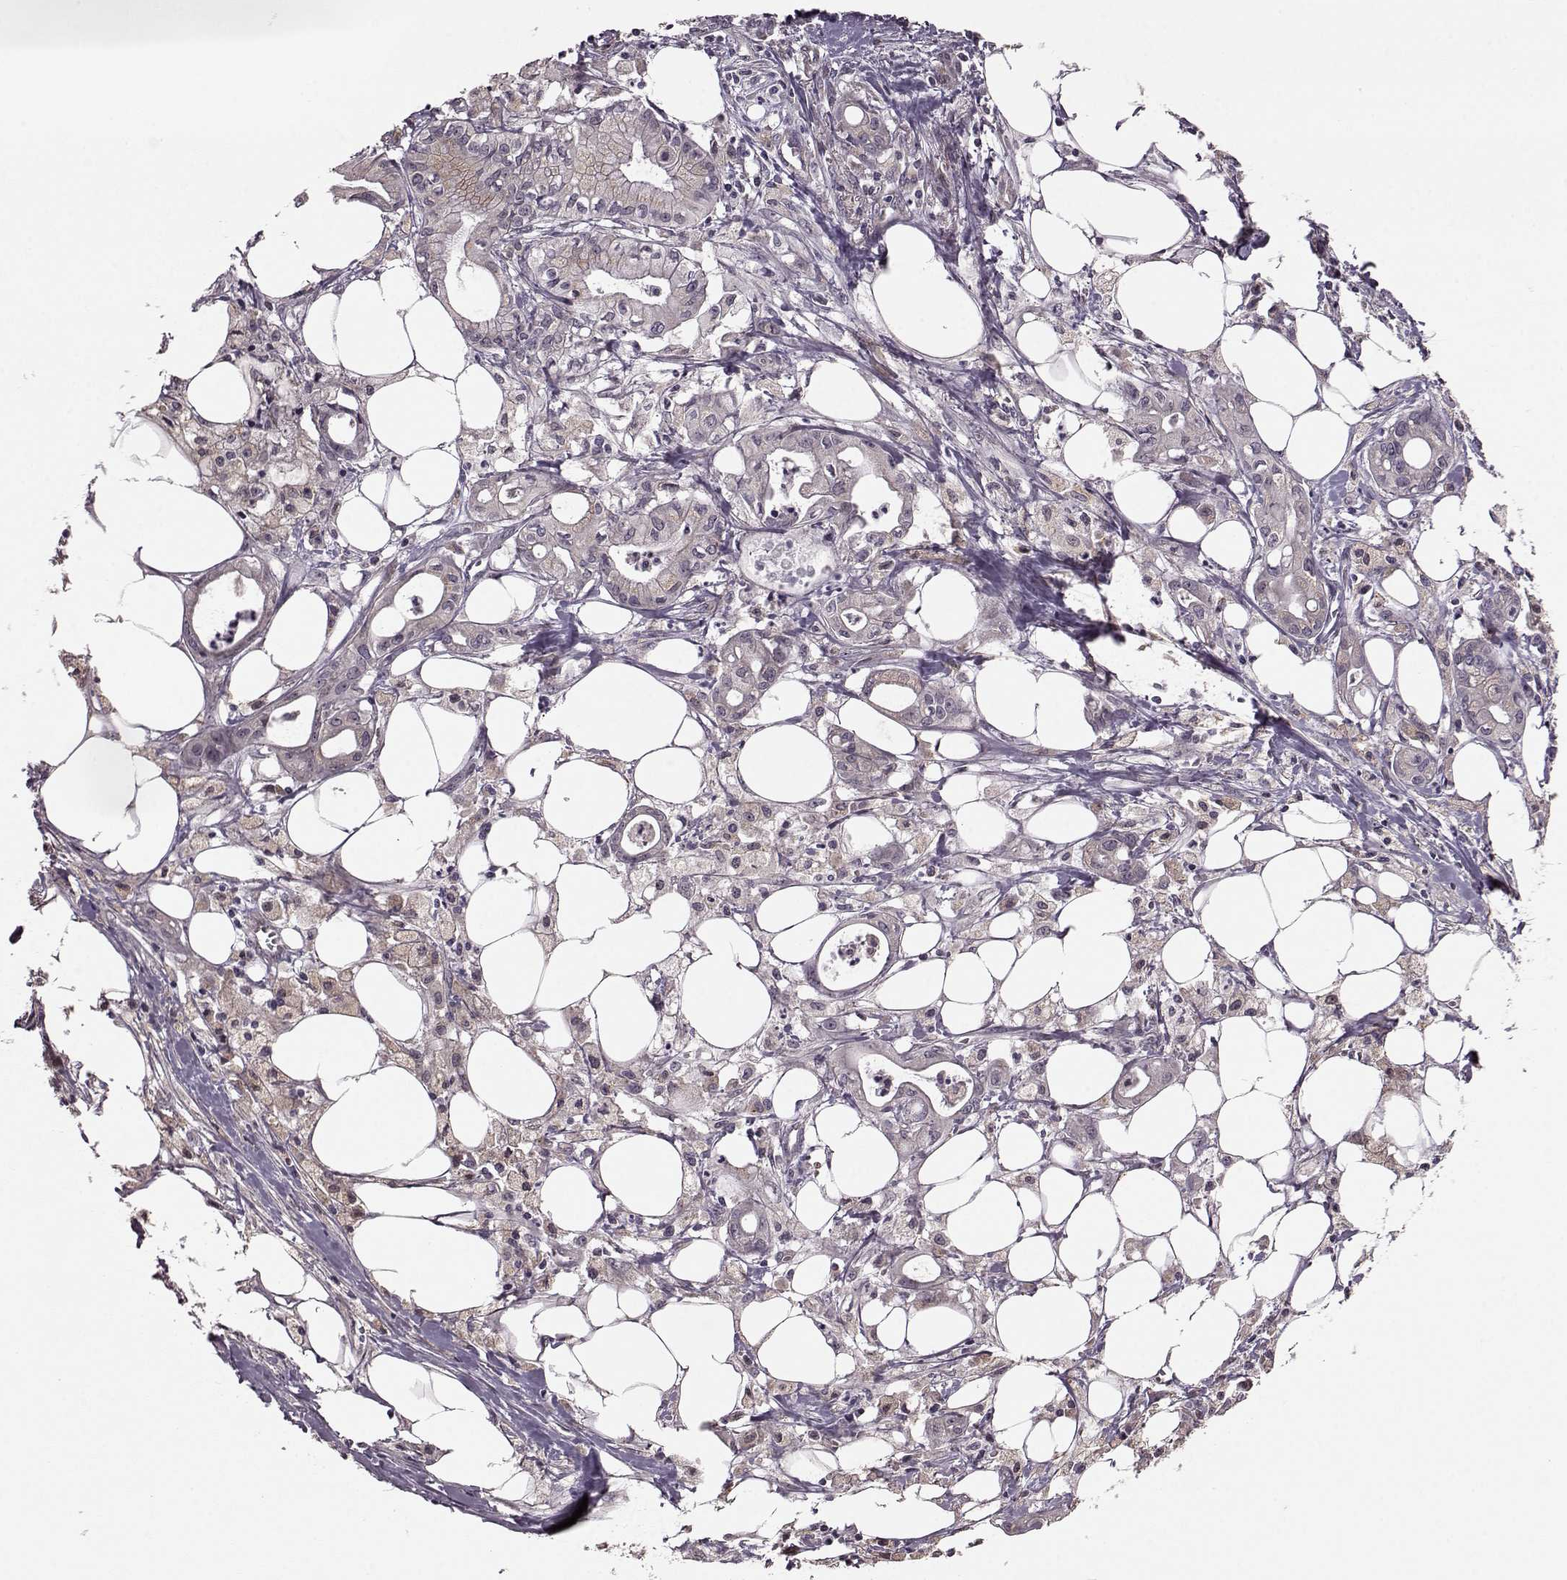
{"staining": {"intensity": "moderate", "quantity": "25%-75%", "location": "cytoplasmic/membranous"}, "tissue": "pancreatic cancer", "cell_type": "Tumor cells", "image_type": "cancer", "snomed": [{"axis": "morphology", "description": "Adenocarcinoma, NOS"}, {"axis": "topography", "description": "Pancreas"}], "caption": "A medium amount of moderate cytoplasmic/membranous staining is seen in about 25%-75% of tumor cells in pancreatic adenocarcinoma tissue. The protein of interest is stained brown, and the nuclei are stained in blue (DAB (3,3'-diaminobenzidine) IHC with brightfield microscopy, high magnification).", "gene": "FNIP2", "patient": {"sex": "male", "age": 71}}